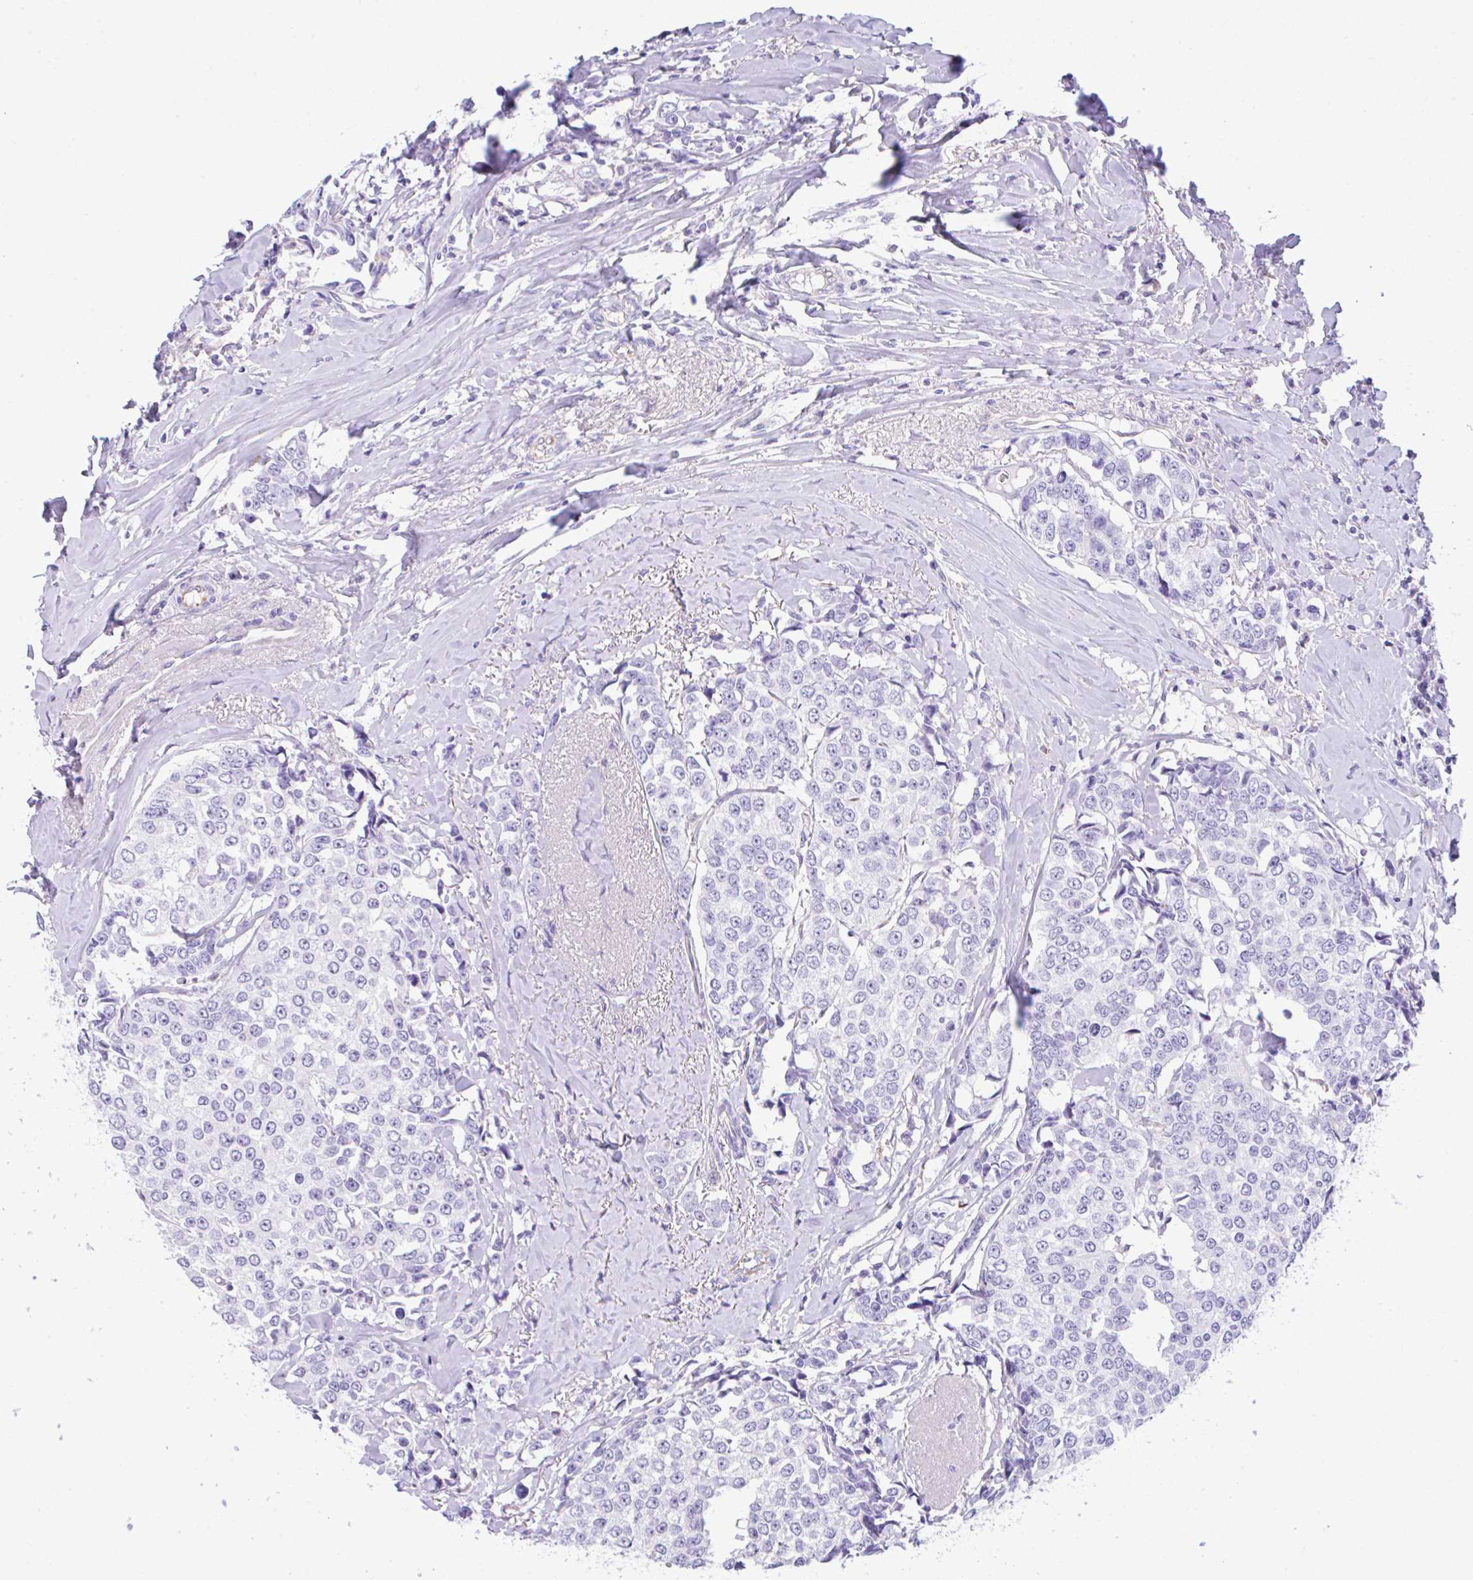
{"staining": {"intensity": "negative", "quantity": "none", "location": "none"}, "tissue": "breast cancer", "cell_type": "Tumor cells", "image_type": "cancer", "snomed": [{"axis": "morphology", "description": "Duct carcinoma"}, {"axis": "topography", "description": "Breast"}], "caption": "This is a image of IHC staining of breast cancer, which shows no expression in tumor cells.", "gene": "NDUFAF8", "patient": {"sex": "female", "age": 80}}